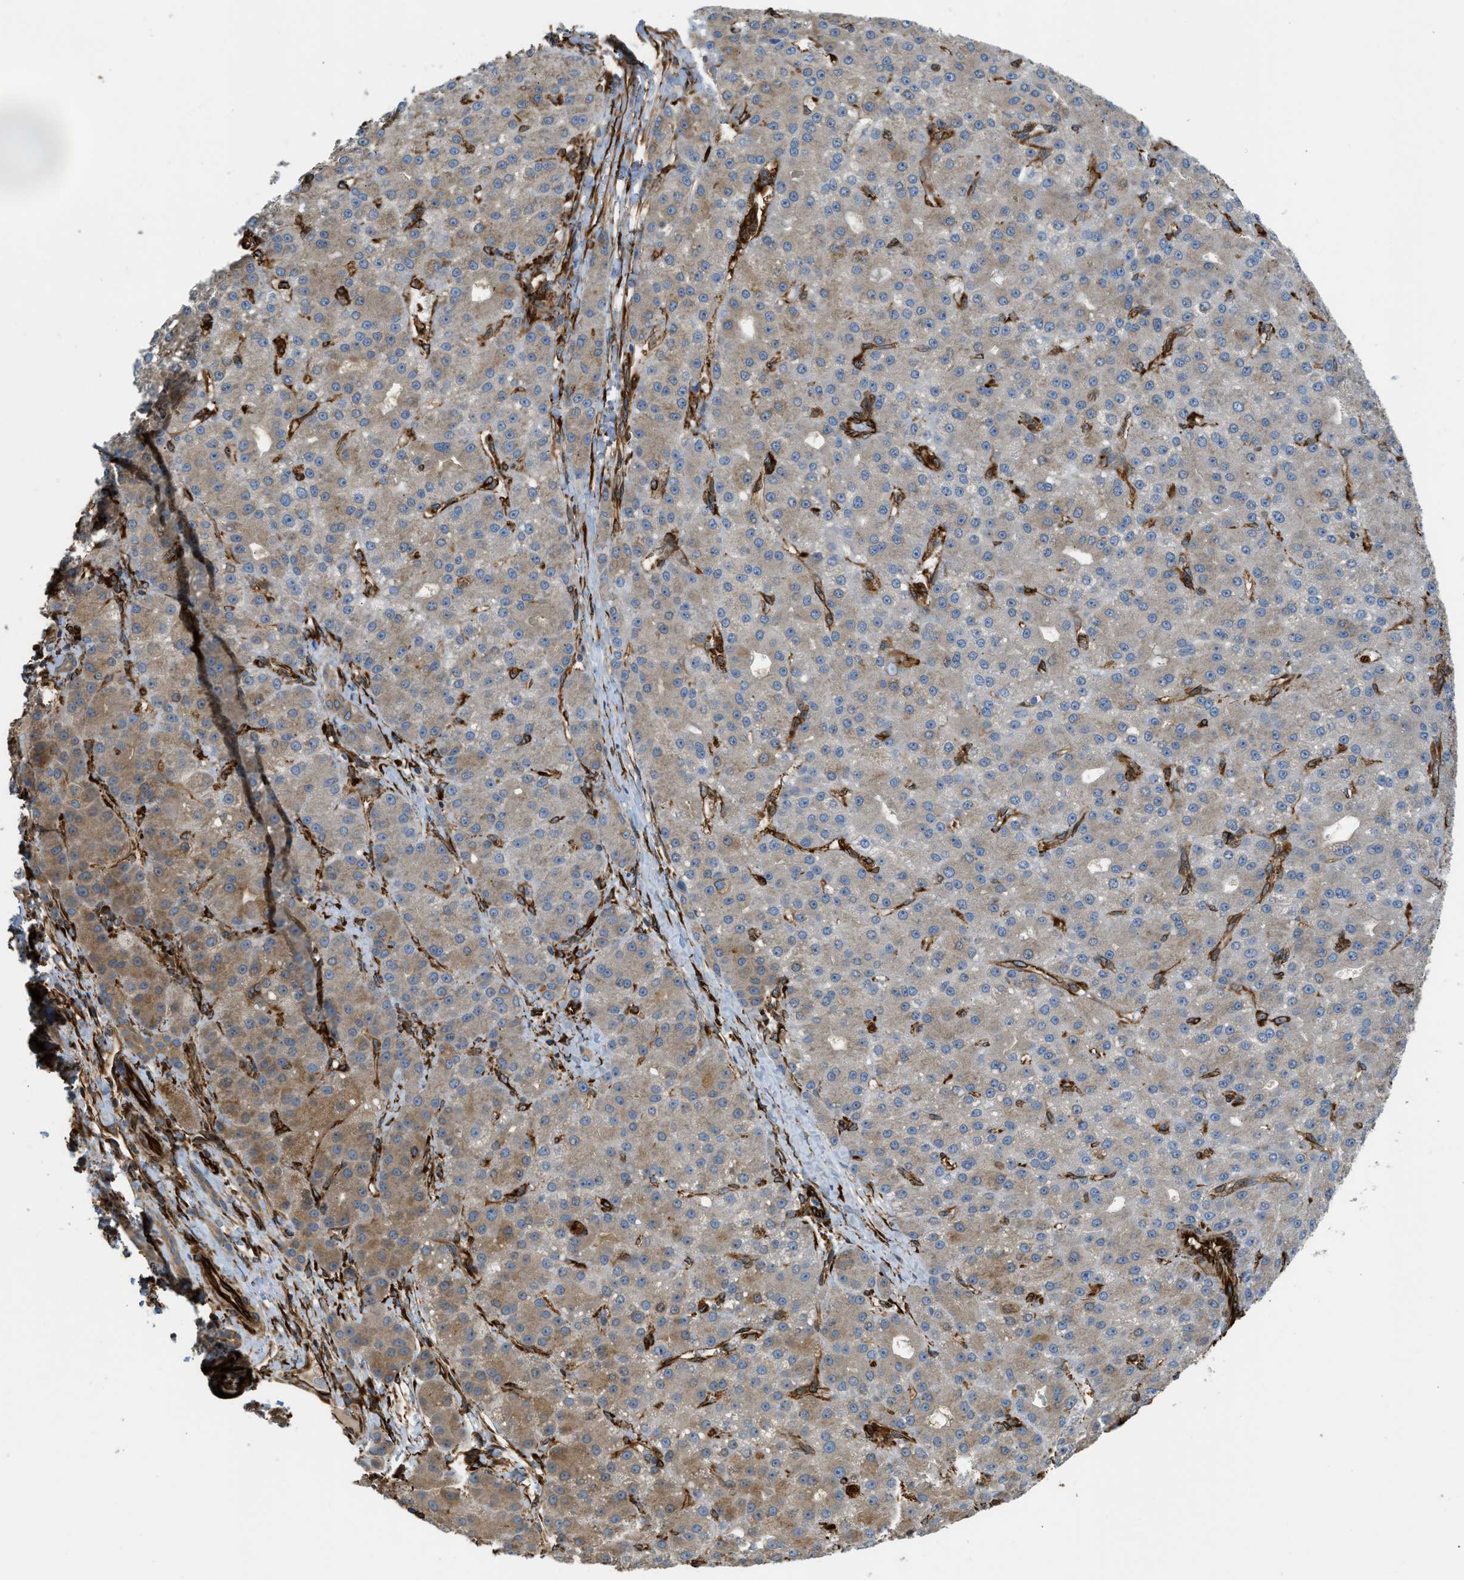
{"staining": {"intensity": "weak", "quantity": ">75%", "location": "cytoplasmic/membranous"}, "tissue": "liver cancer", "cell_type": "Tumor cells", "image_type": "cancer", "snomed": [{"axis": "morphology", "description": "Carcinoma, Hepatocellular, NOS"}, {"axis": "topography", "description": "Liver"}], "caption": "A low amount of weak cytoplasmic/membranous positivity is identified in about >75% of tumor cells in liver hepatocellular carcinoma tissue. The protein is shown in brown color, while the nuclei are stained blue.", "gene": "BEX3", "patient": {"sex": "male", "age": 67}}